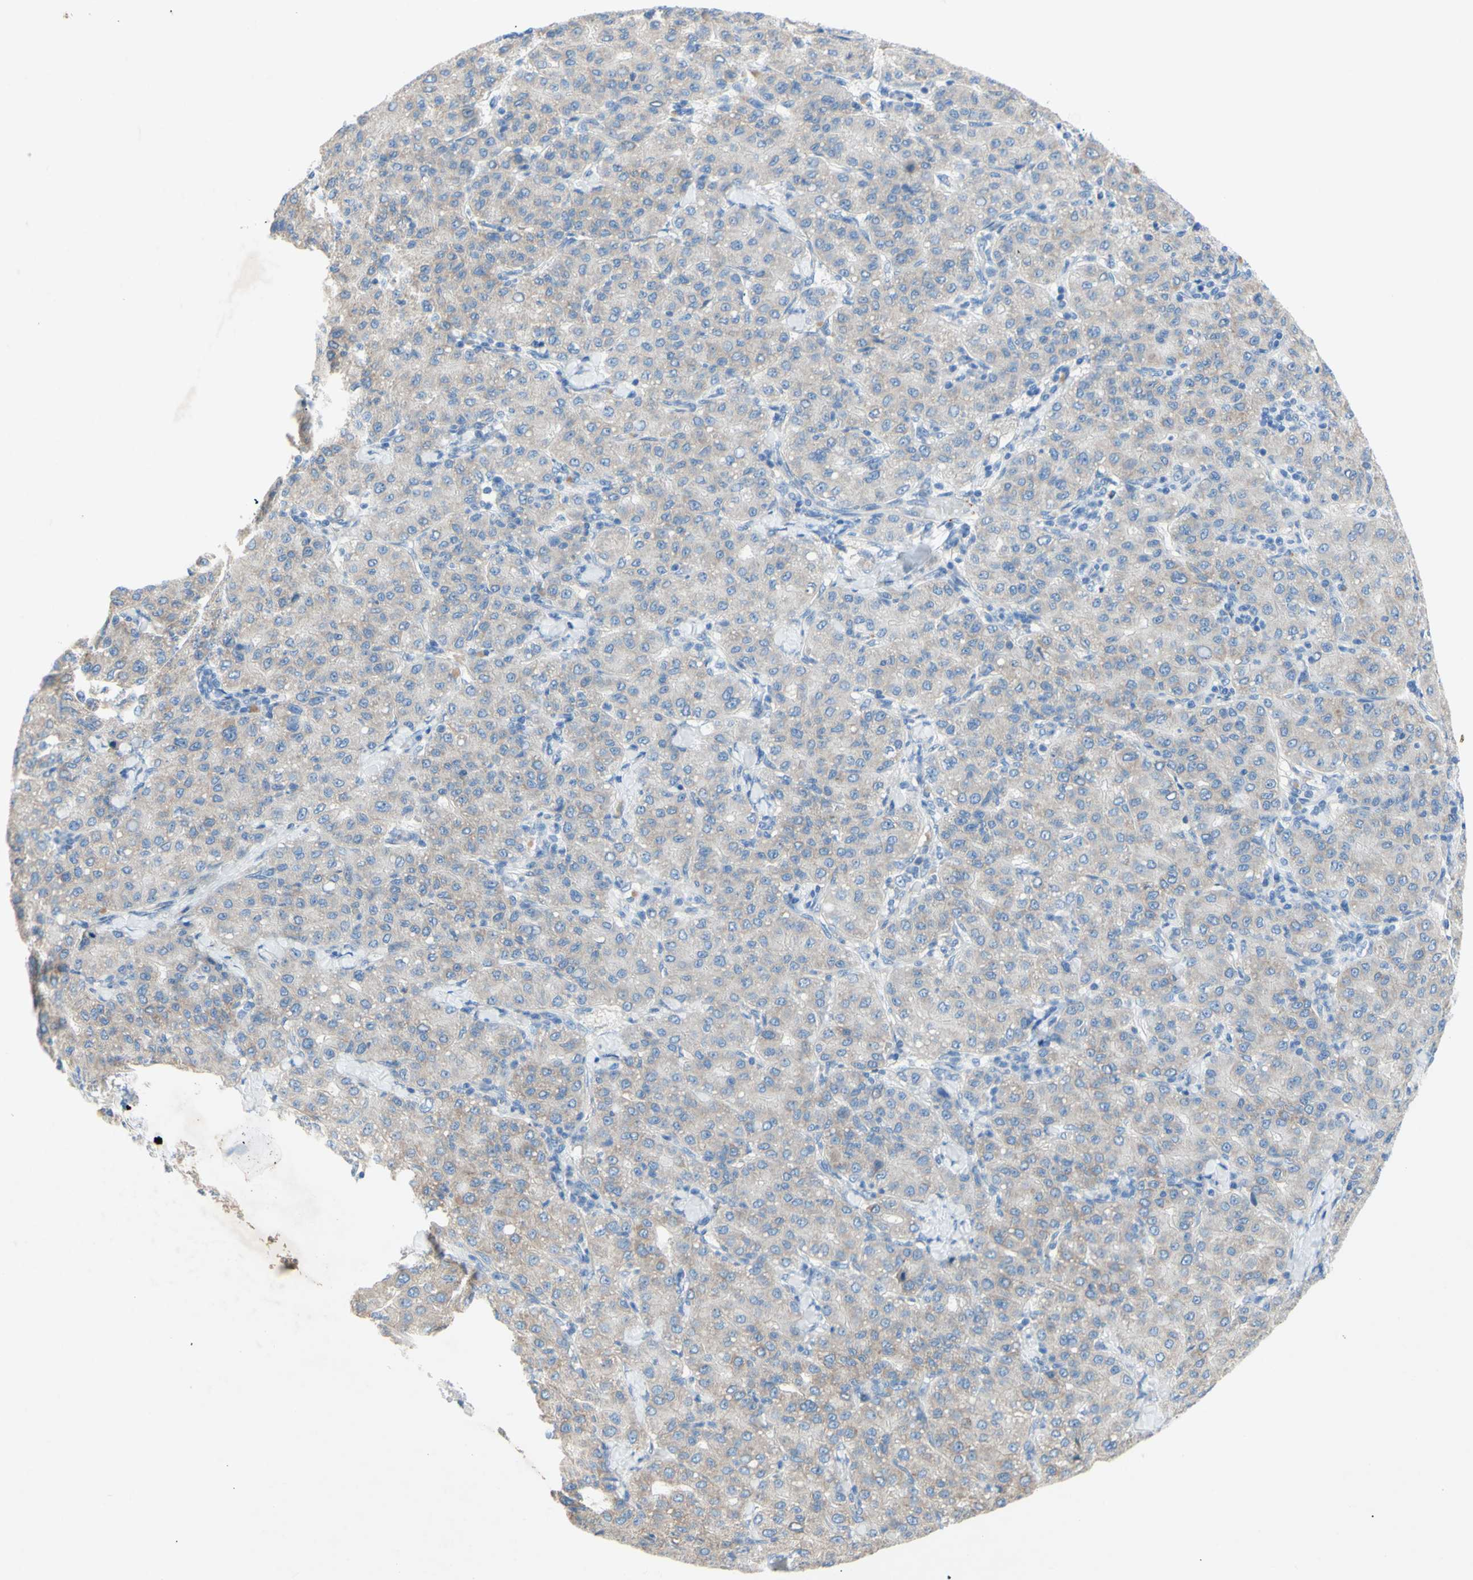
{"staining": {"intensity": "negative", "quantity": "none", "location": "none"}, "tissue": "liver cancer", "cell_type": "Tumor cells", "image_type": "cancer", "snomed": [{"axis": "morphology", "description": "Carcinoma, Hepatocellular, NOS"}, {"axis": "topography", "description": "Liver"}], "caption": "DAB (3,3'-diaminobenzidine) immunohistochemical staining of liver hepatocellular carcinoma demonstrates no significant expression in tumor cells.", "gene": "TMIGD2", "patient": {"sex": "male", "age": 65}}